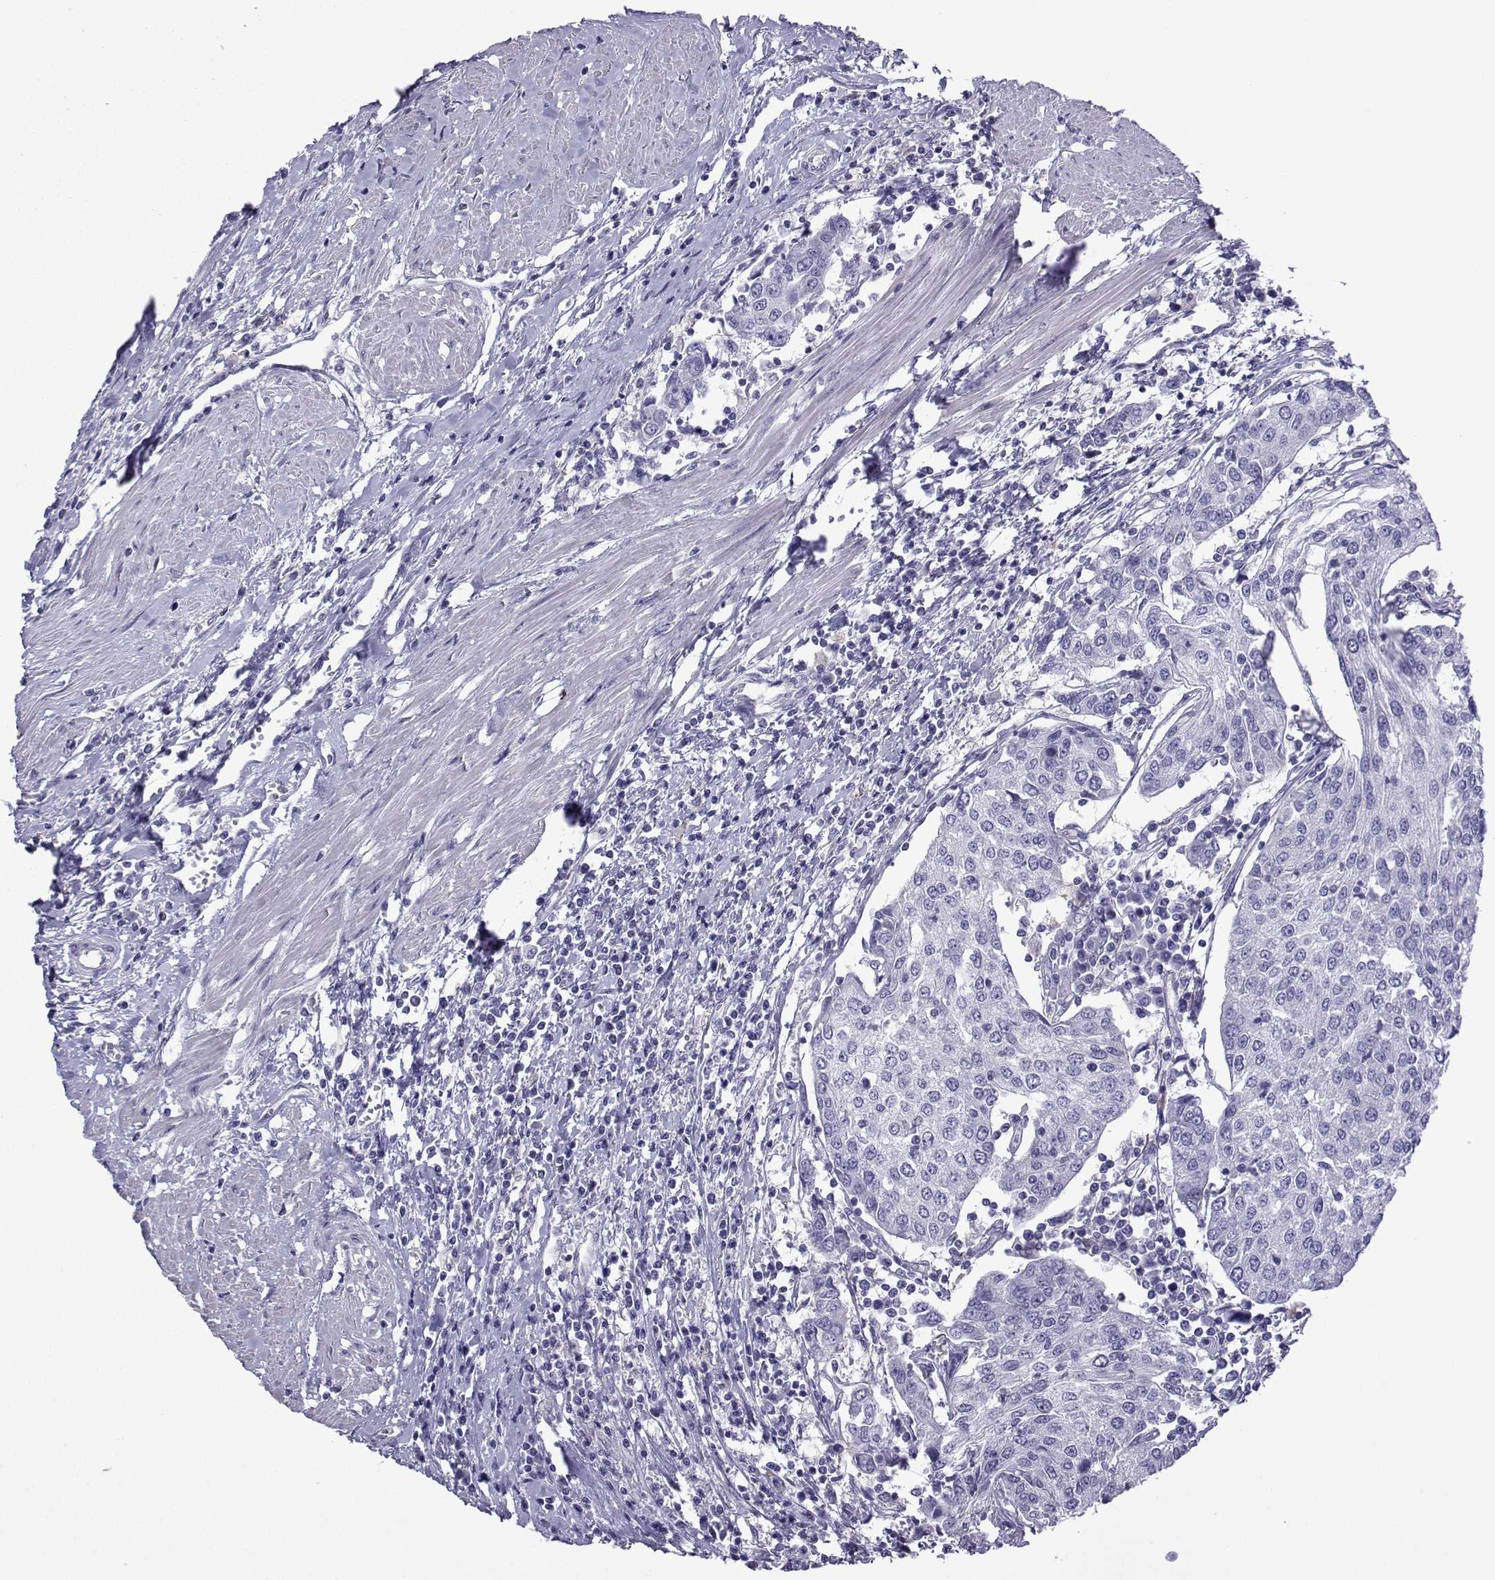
{"staining": {"intensity": "negative", "quantity": "none", "location": "none"}, "tissue": "urothelial cancer", "cell_type": "Tumor cells", "image_type": "cancer", "snomed": [{"axis": "morphology", "description": "Urothelial carcinoma, High grade"}, {"axis": "topography", "description": "Urinary bladder"}], "caption": "An immunohistochemistry photomicrograph of urothelial carcinoma (high-grade) is shown. There is no staining in tumor cells of urothelial carcinoma (high-grade).", "gene": "CFAP70", "patient": {"sex": "female", "age": 85}}